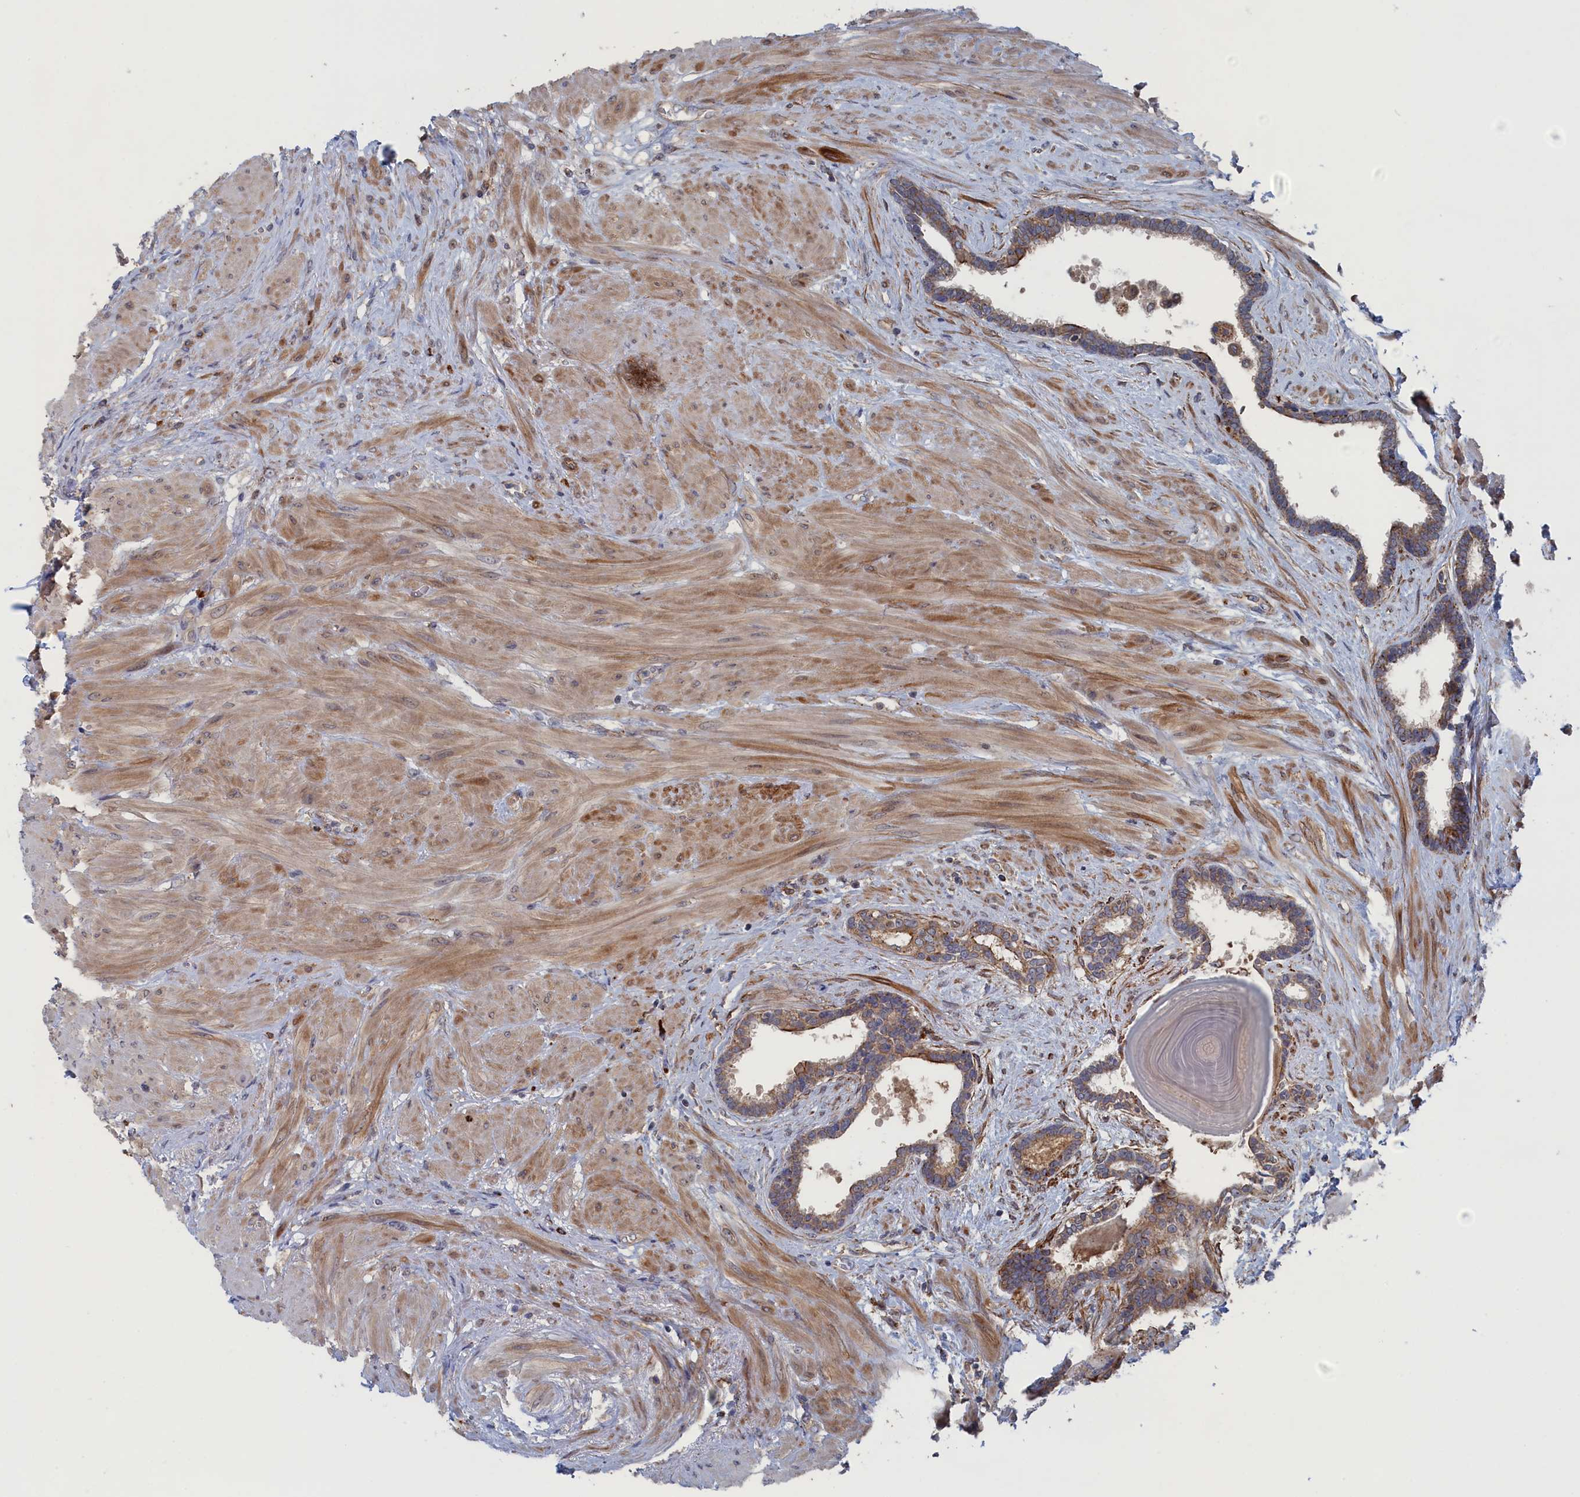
{"staining": {"intensity": "moderate", "quantity": ">75%", "location": "cytoplasmic/membranous"}, "tissue": "prostate", "cell_type": "Glandular cells", "image_type": "normal", "snomed": [{"axis": "morphology", "description": "Normal tissue, NOS"}, {"axis": "topography", "description": "Prostate"}], "caption": "Immunohistochemistry (IHC) staining of unremarkable prostate, which shows medium levels of moderate cytoplasmic/membranous staining in about >75% of glandular cells indicating moderate cytoplasmic/membranous protein staining. The staining was performed using DAB (brown) for protein detection and nuclei were counterstained in hematoxylin (blue).", "gene": "FILIP1L", "patient": {"sex": "male", "age": 48}}